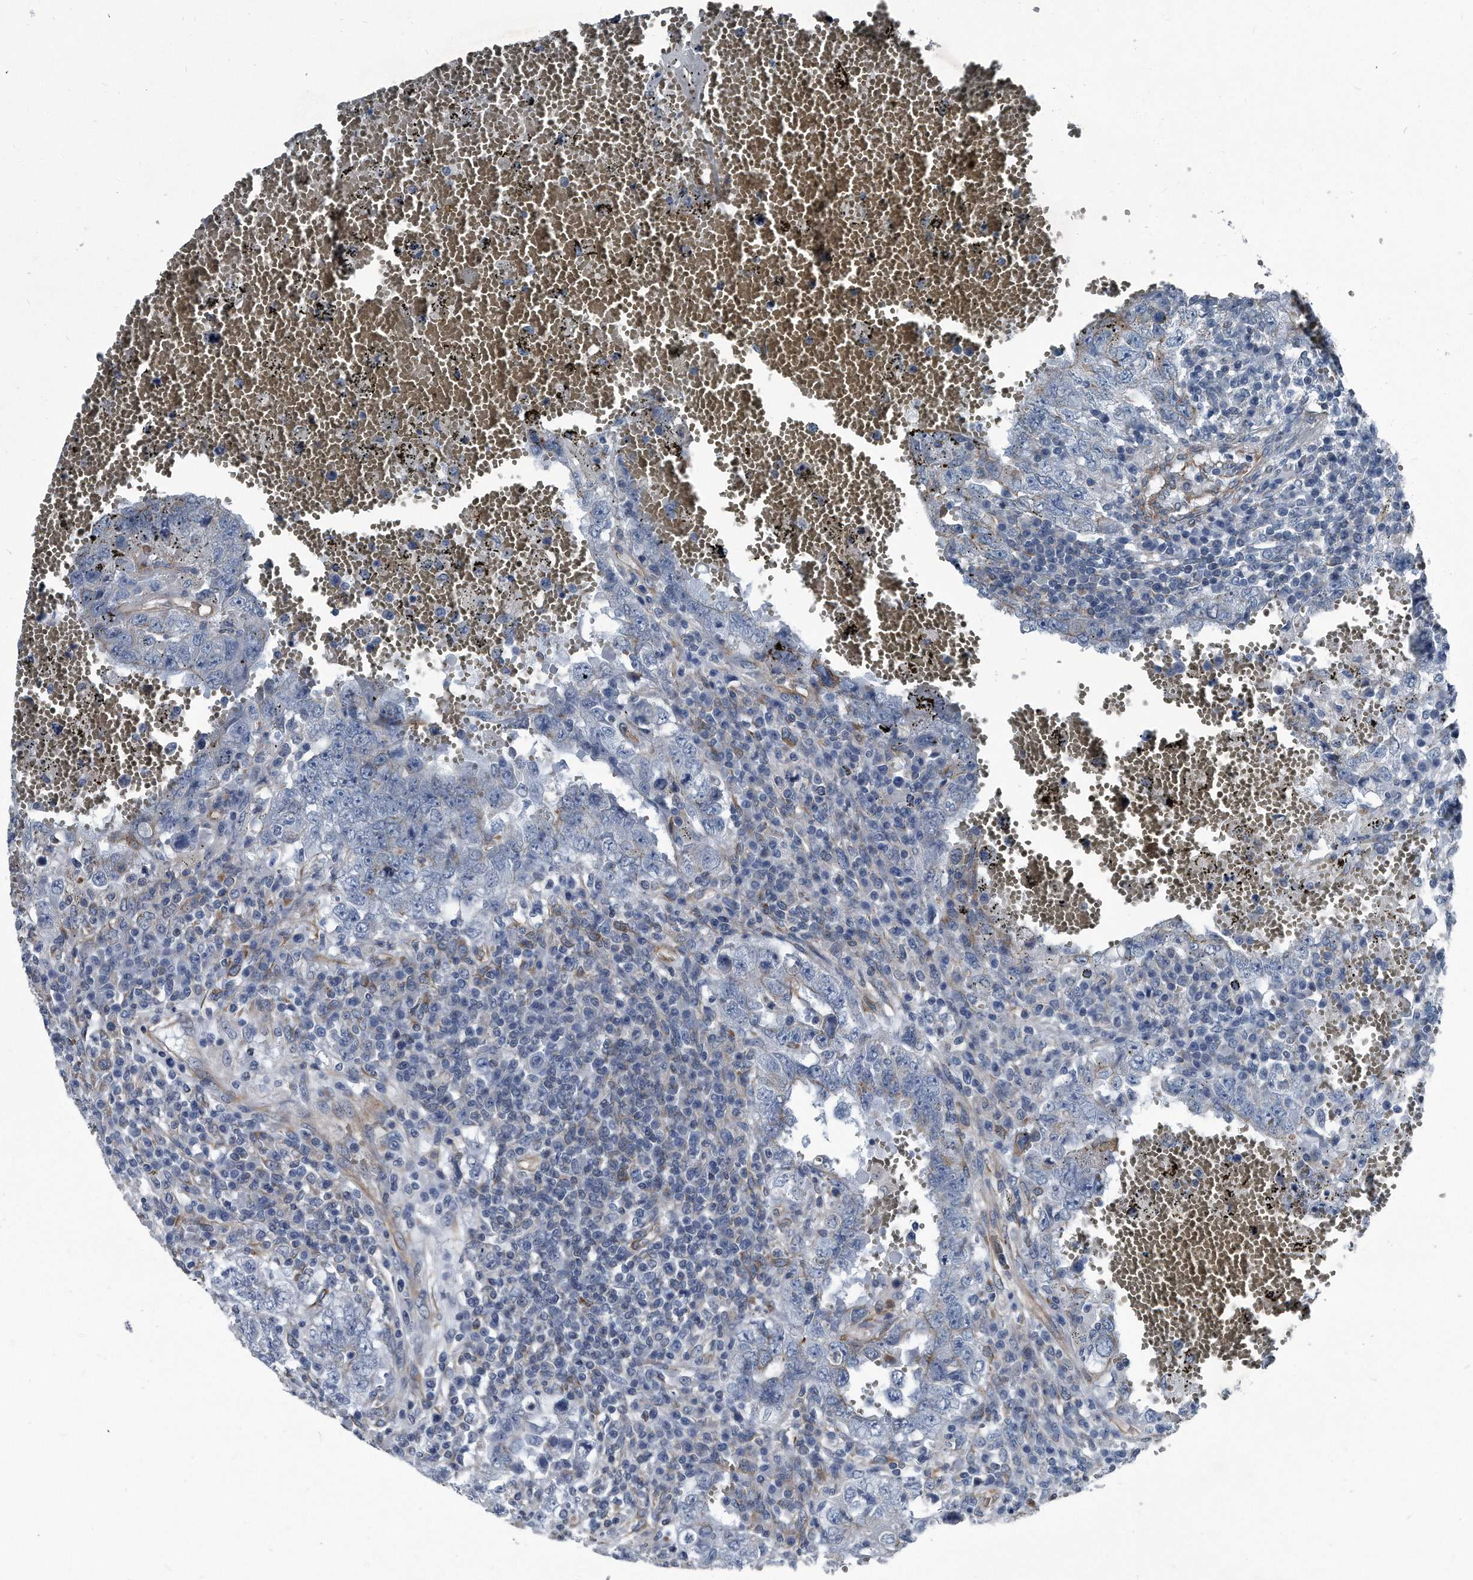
{"staining": {"intensity": "negative", "quantity": "none", "location": "none"}, "tissue": "testis cancer", "cell_type": "Tumor cells", "image_type": "cancer", "snomed": [{"axis": "morphology", "description": "Carcinoma, Embryonal, NOS"}, {"axis": "topography", "description": "Testis"}], "caption": "DAB immunohistochemical staining of human embryonal carcinoma (testis) displays no significant positivity in tumor cells.", "gene": "PLEC", "patient": {"sex": "male", "age": 26}}